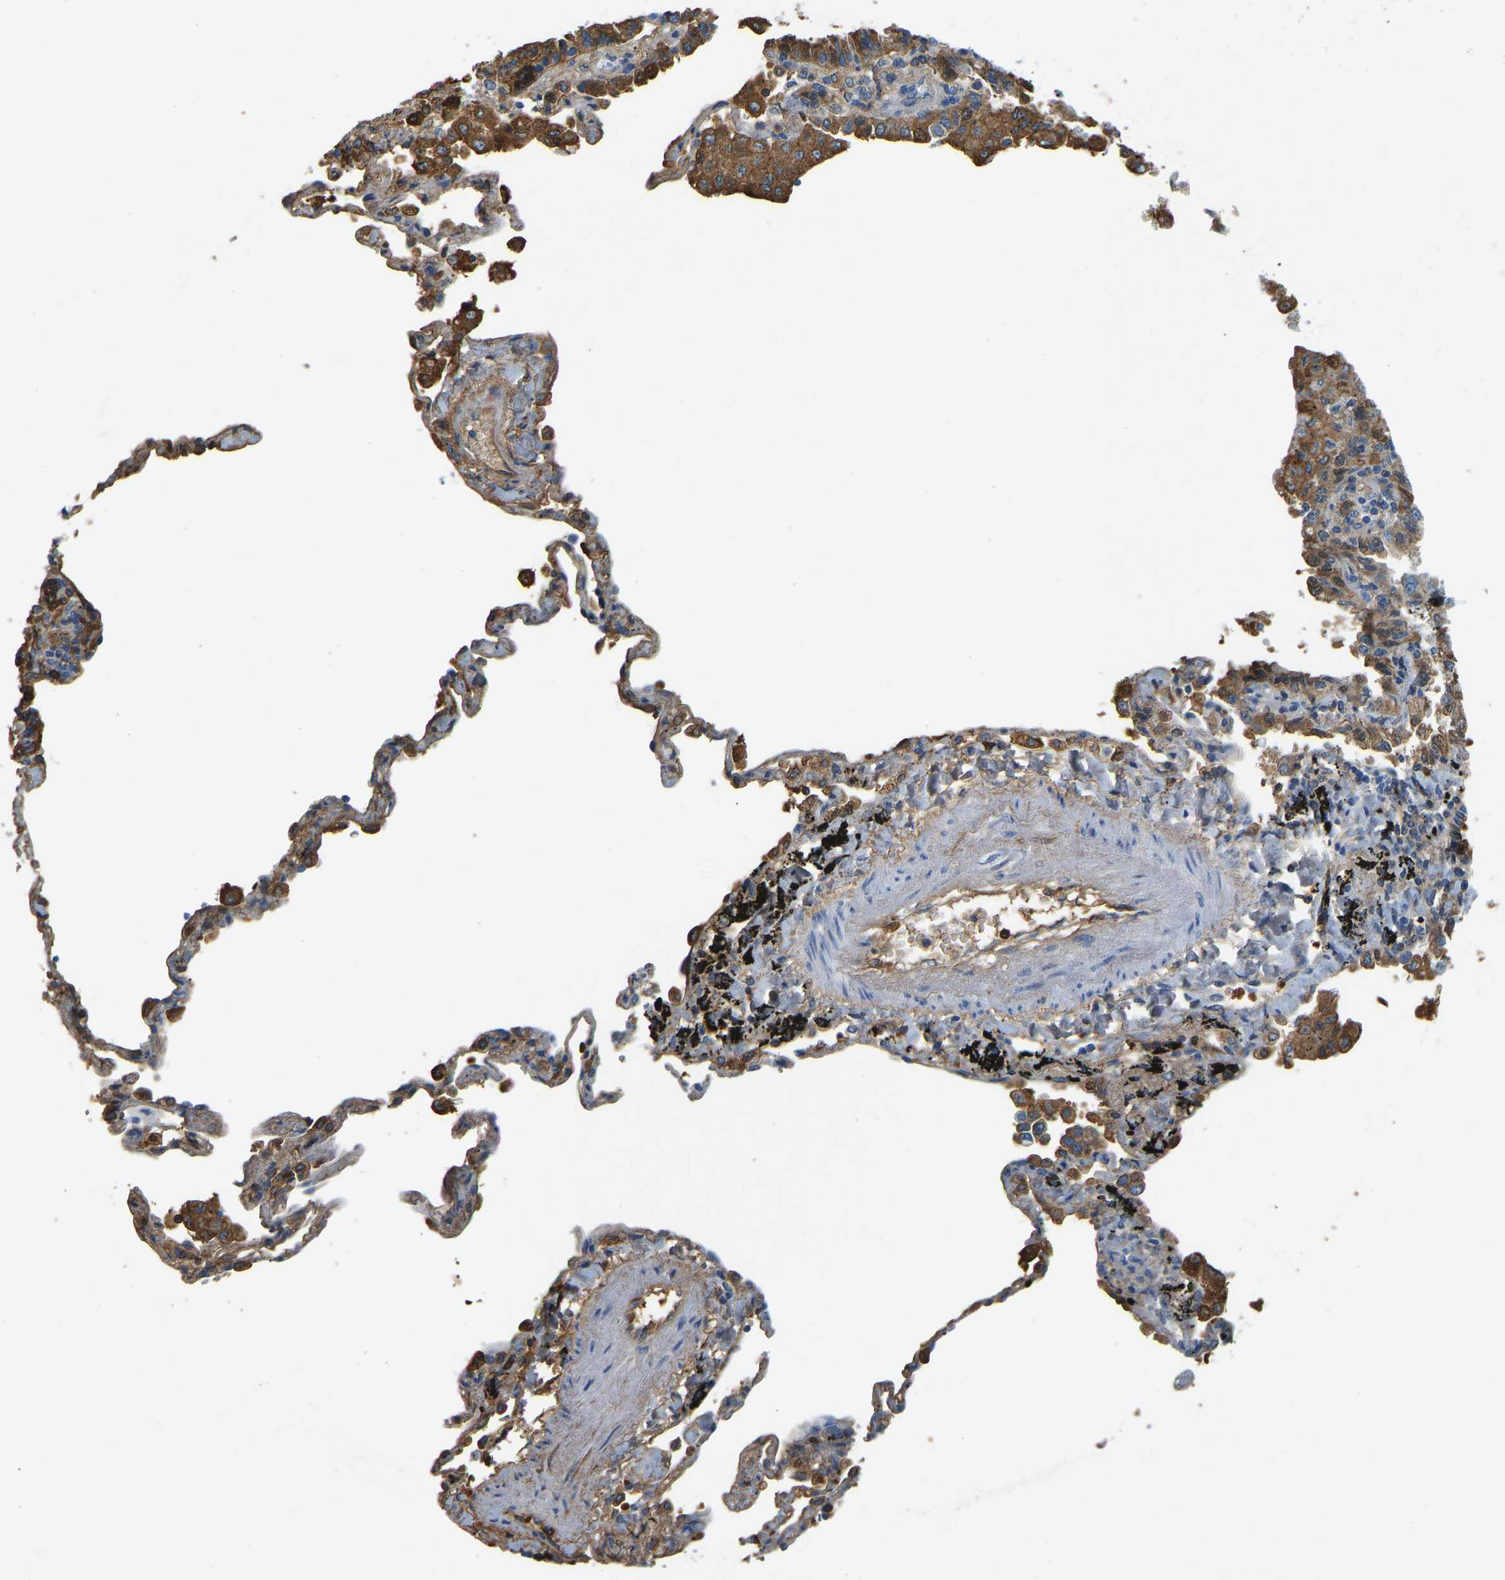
{"staining": {"intensity": "moderate", "quantity": ">75%", "location": "cytoplasmic/membranous"}, "tissue": "lung cancer", "cell_type": "Tumor cells", "image_type": "cancer", "snomed": [{"axis": "morphology", "description": "Normal tissue, NOS"}, {"axis": "morphology", "description": "Adenocarcinoma, NOS"}, {"axis": "topography", "description": "Lung"}], "caption": "Immunohistochemistry histopathology image of human adenocarcinoma (lung) stained for a protein (brown), which displays medium levels of moderate cytoplasmic/membranous expression in about >75% of tumor cells.", "gene": "THBS4", "patient": {"sex": "male", "age": 59}}